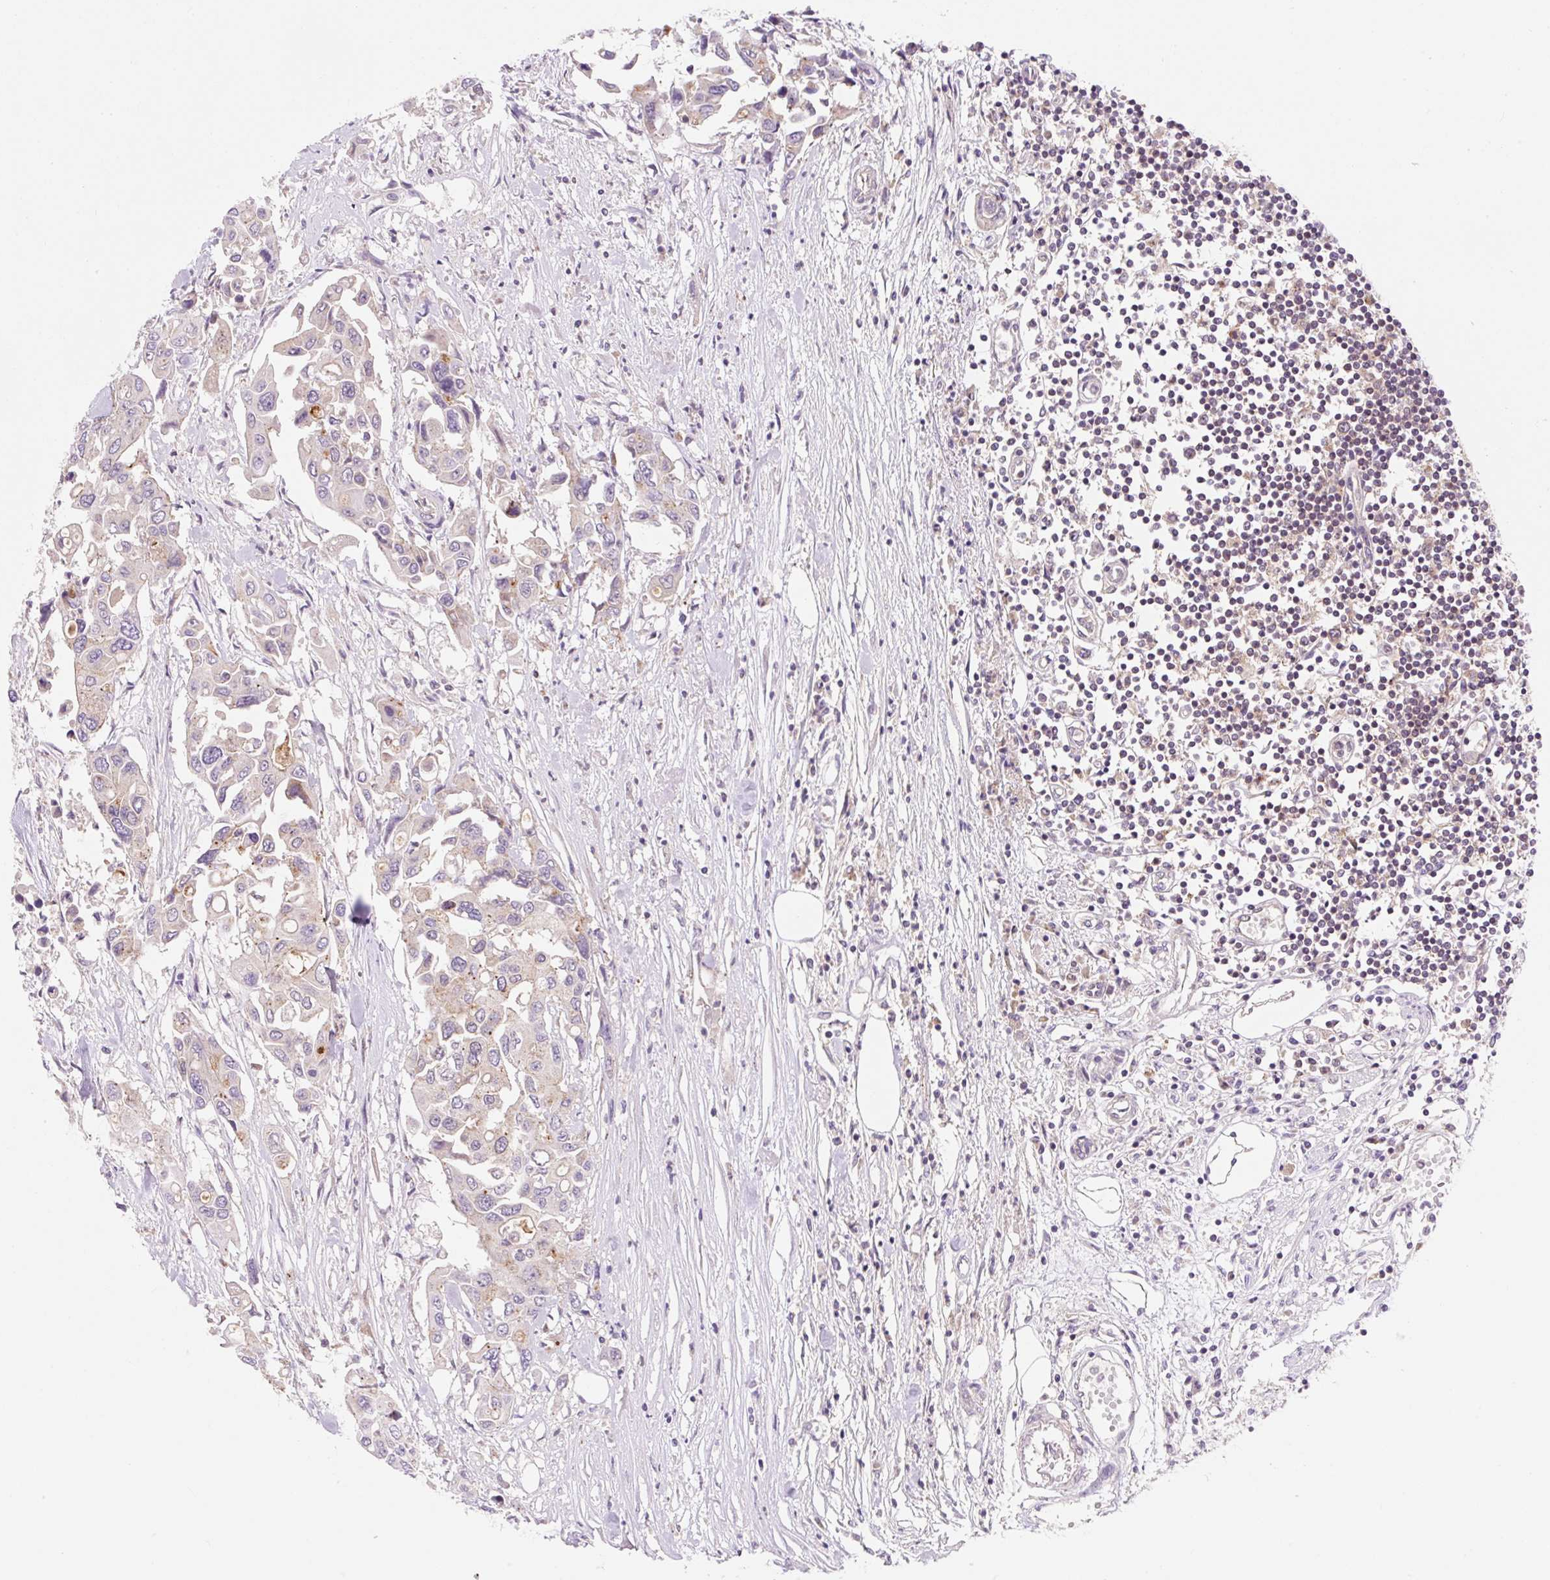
{"staining": {"intensity": "weak", "quantity": "<25%", "location": "cytoplasmic/membranous"}, "tissue": "colorectal cancer", "cell_type": "Tumor cells", "image_type": "cancer", "snomed": [{"axis": "morphology", "description": "Adenocarcinoma, NOS"}, {"axis": "topography", "description": "Colon"}], "caption": "DAB (3,3'-diaminobenzidine) immunohistochemical staining of colorectal adenocarcinoma exhibits no significant expression in tumor cells. The staining was performed using DAB (3,3'-diaminobenzidine) to visualize the protein expression in brown, while the nuclei were stained in blue with hematoxylin (Magnification: 20x).", "gene": "VPS4A", "patient": {"sex": "male", "age": 77}}